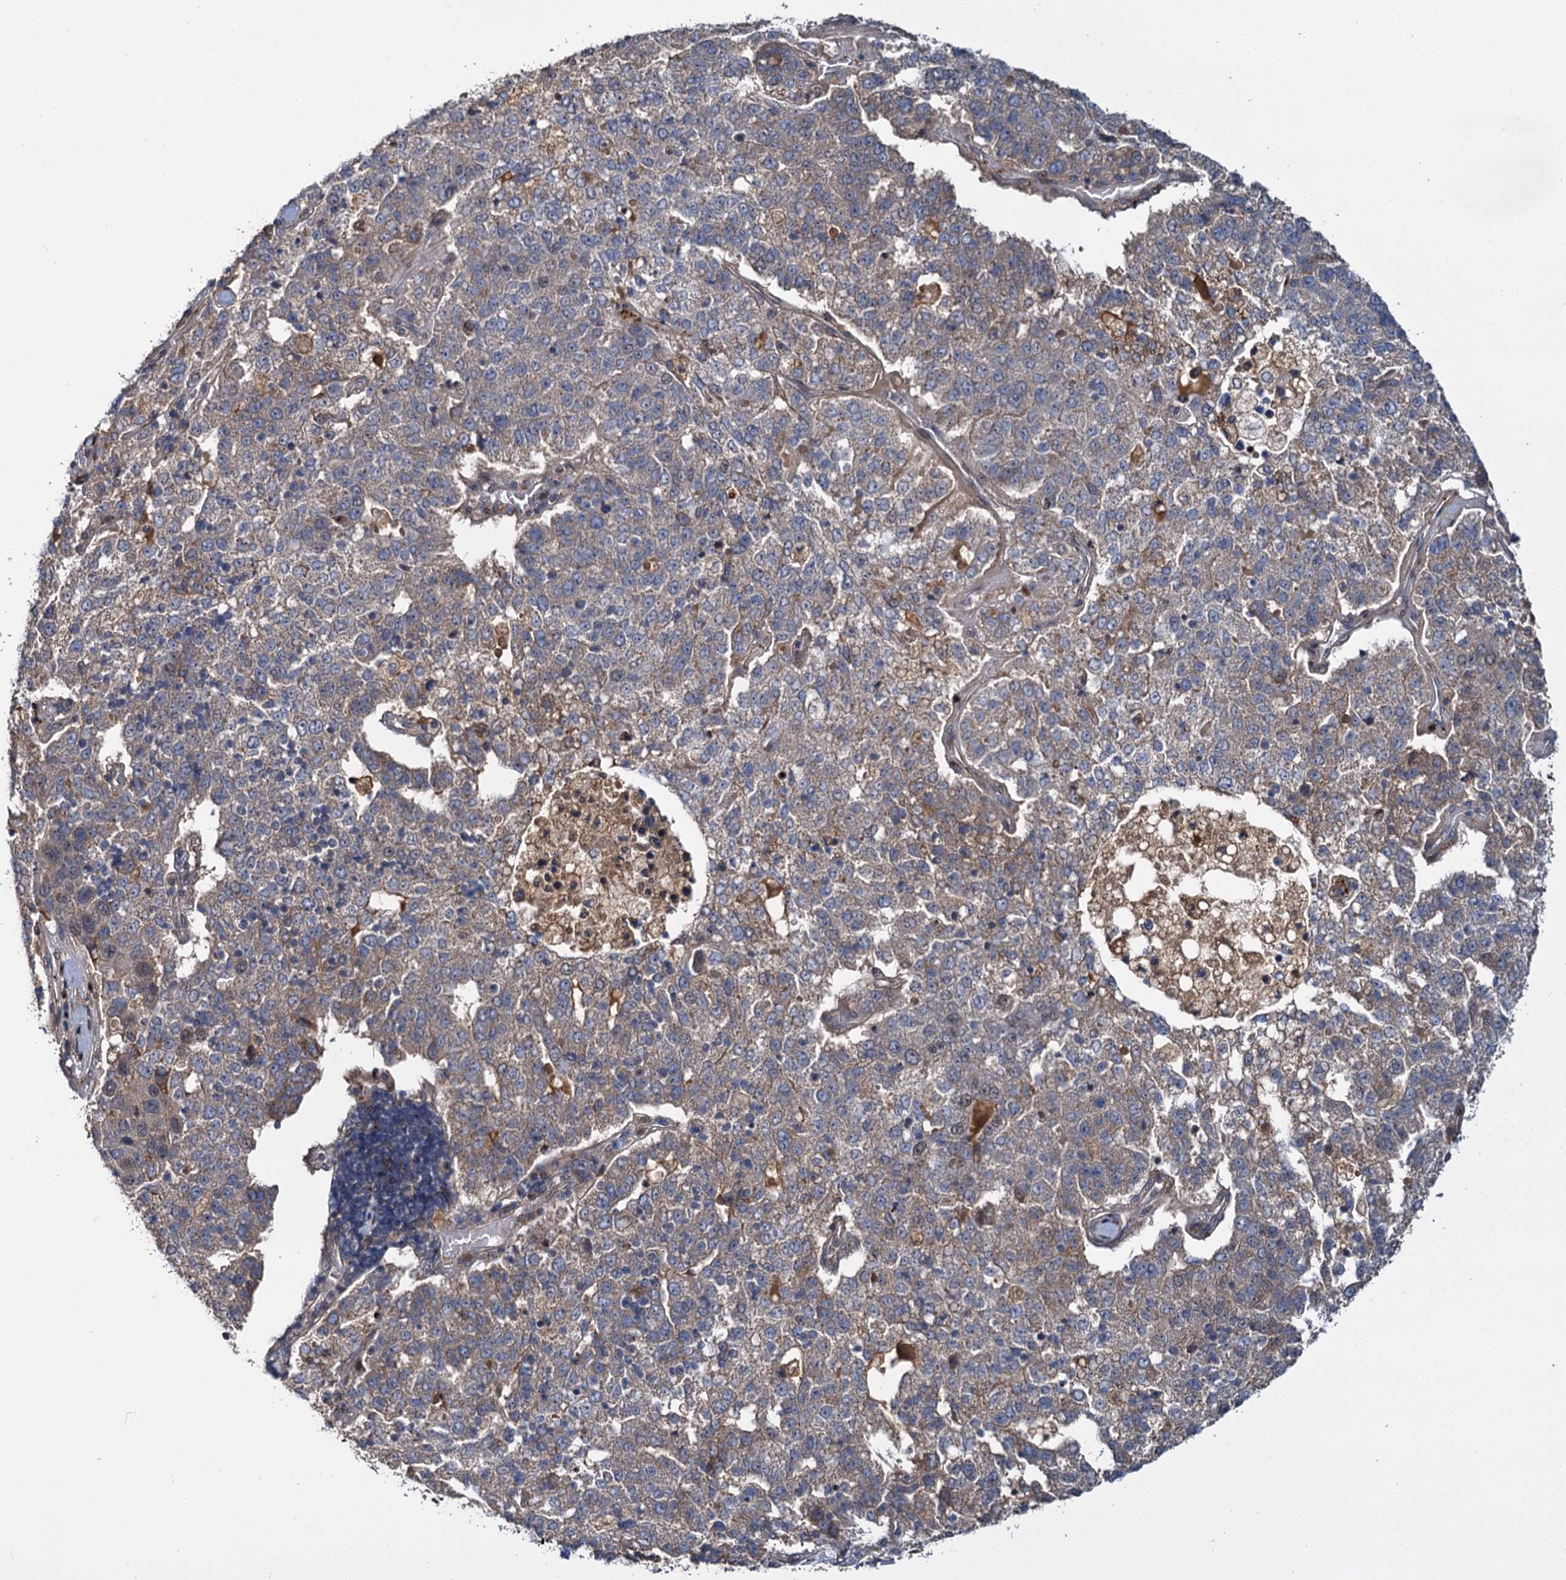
{"staining": {"intensity": "weak", "quantity": "<25%", "location": "cytoplasmic/membranous"}, "tissue": "pancreatic cancer", "cell_type": "Tumor cells", "image_type": "cancer", "snomed": [{"axis": "morphology", "description": "Adenocarcinoma, NOS"}, {"axis": "topography", "description": "Pancreas"}], "caption": "Adenocarcinoma (pancreatic) was stained to show a protein in brown. There is no significant positivity in tumor cells. (Immunohistochemistry (ihc), brightfield microscopy, high magnification).", "gene": "MBD6", "patient": {"sex": "female", "age": 61}}